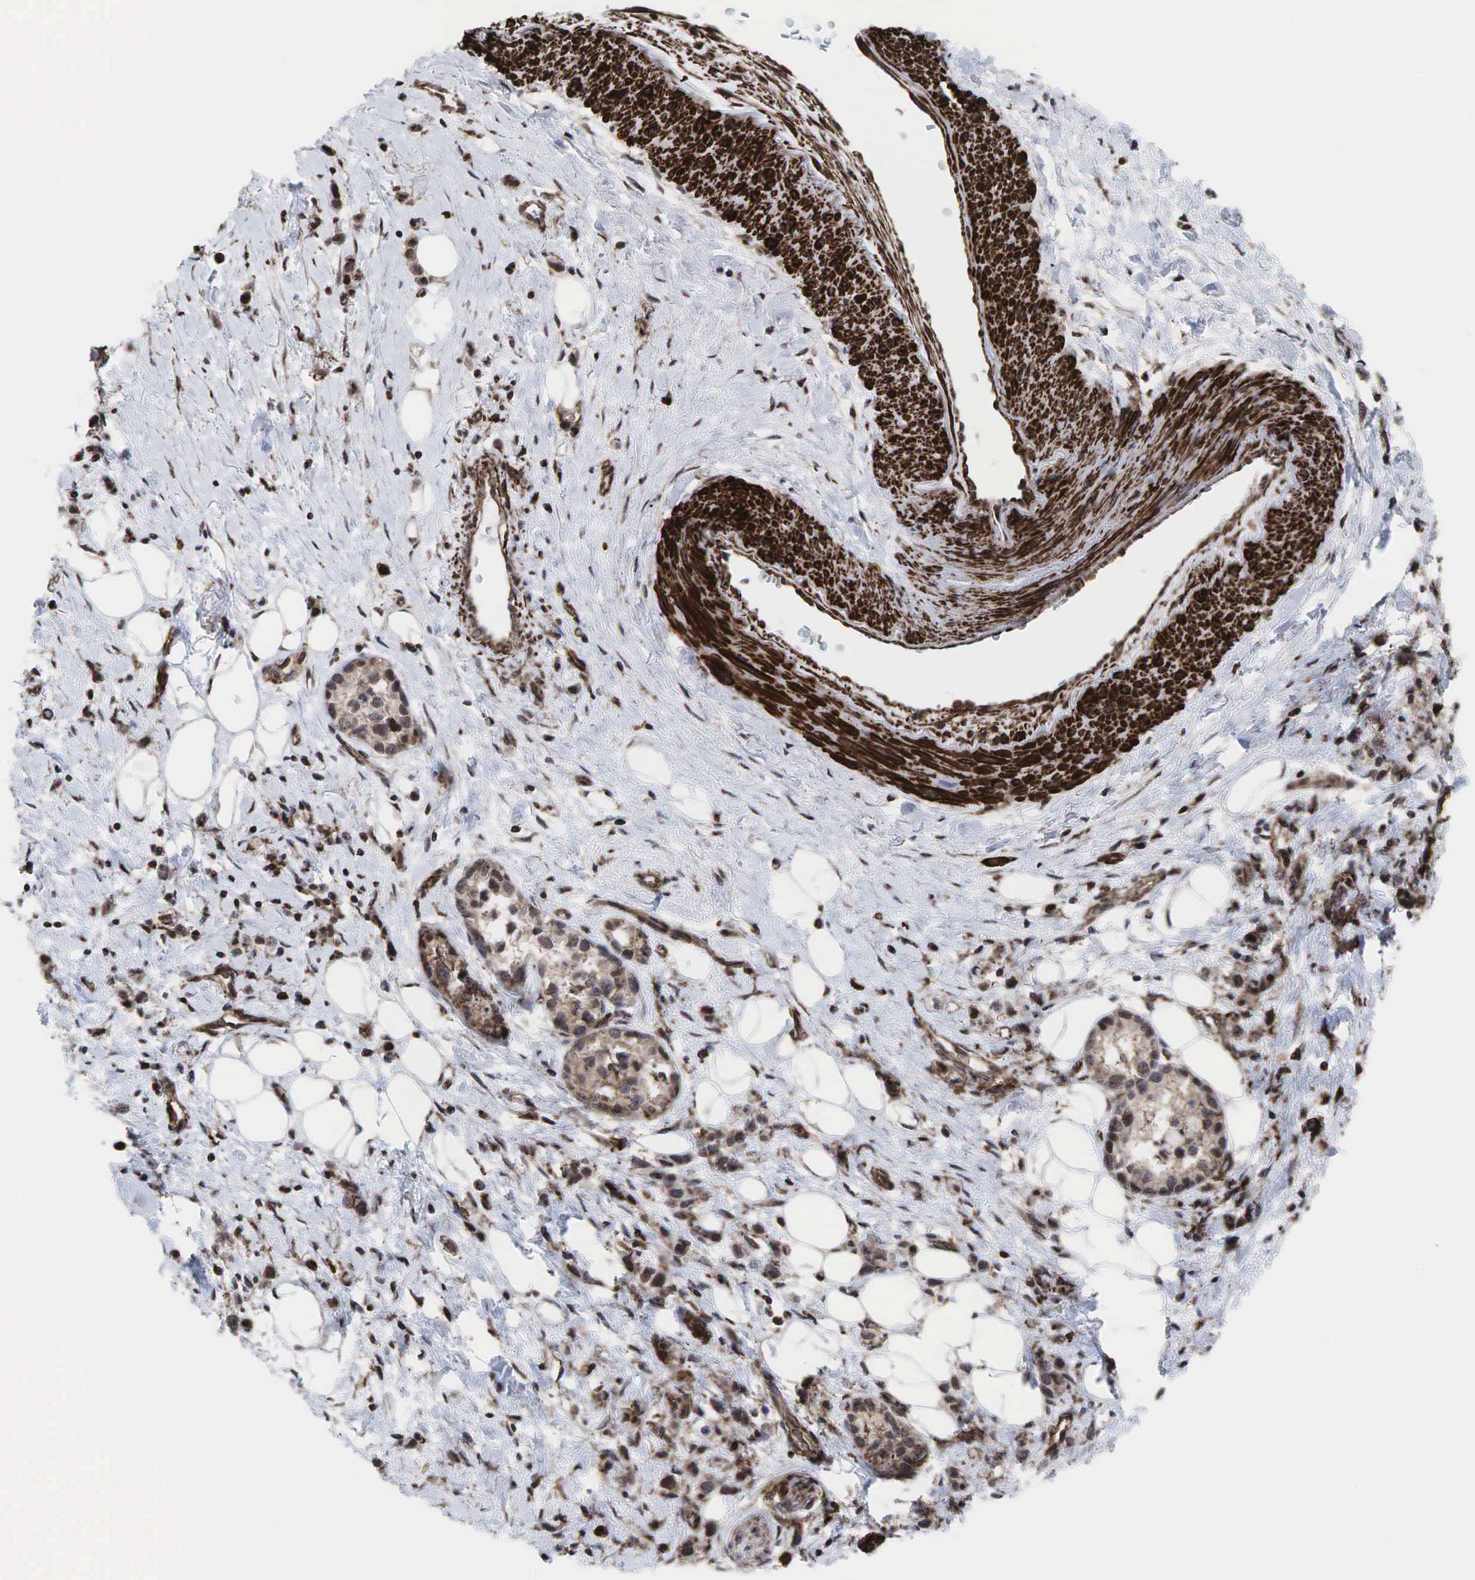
{"staining": {"intensity": "weak", "quantity": ">75%", "location": "cytoplasmic/membranous"}, "tissue": "stomach cancer", "cell_type": "Tumor cells", "image_type": "cancer", "snomed": [{"axis": "morphology", "description": "Adenocarcinoma, NOS"}, {"axis": "topography", "description": "Stomach, upper"}], "caption": "The photomicrograph shows immunohistochemical staining of stomach adenocarcinoma. There is weak cytoplasmic/membranous positivity is appreciated in approximately >75% of tumor cells.", "gene": "GPRASP1", "patient": {"sex": "male", "age": 76}}